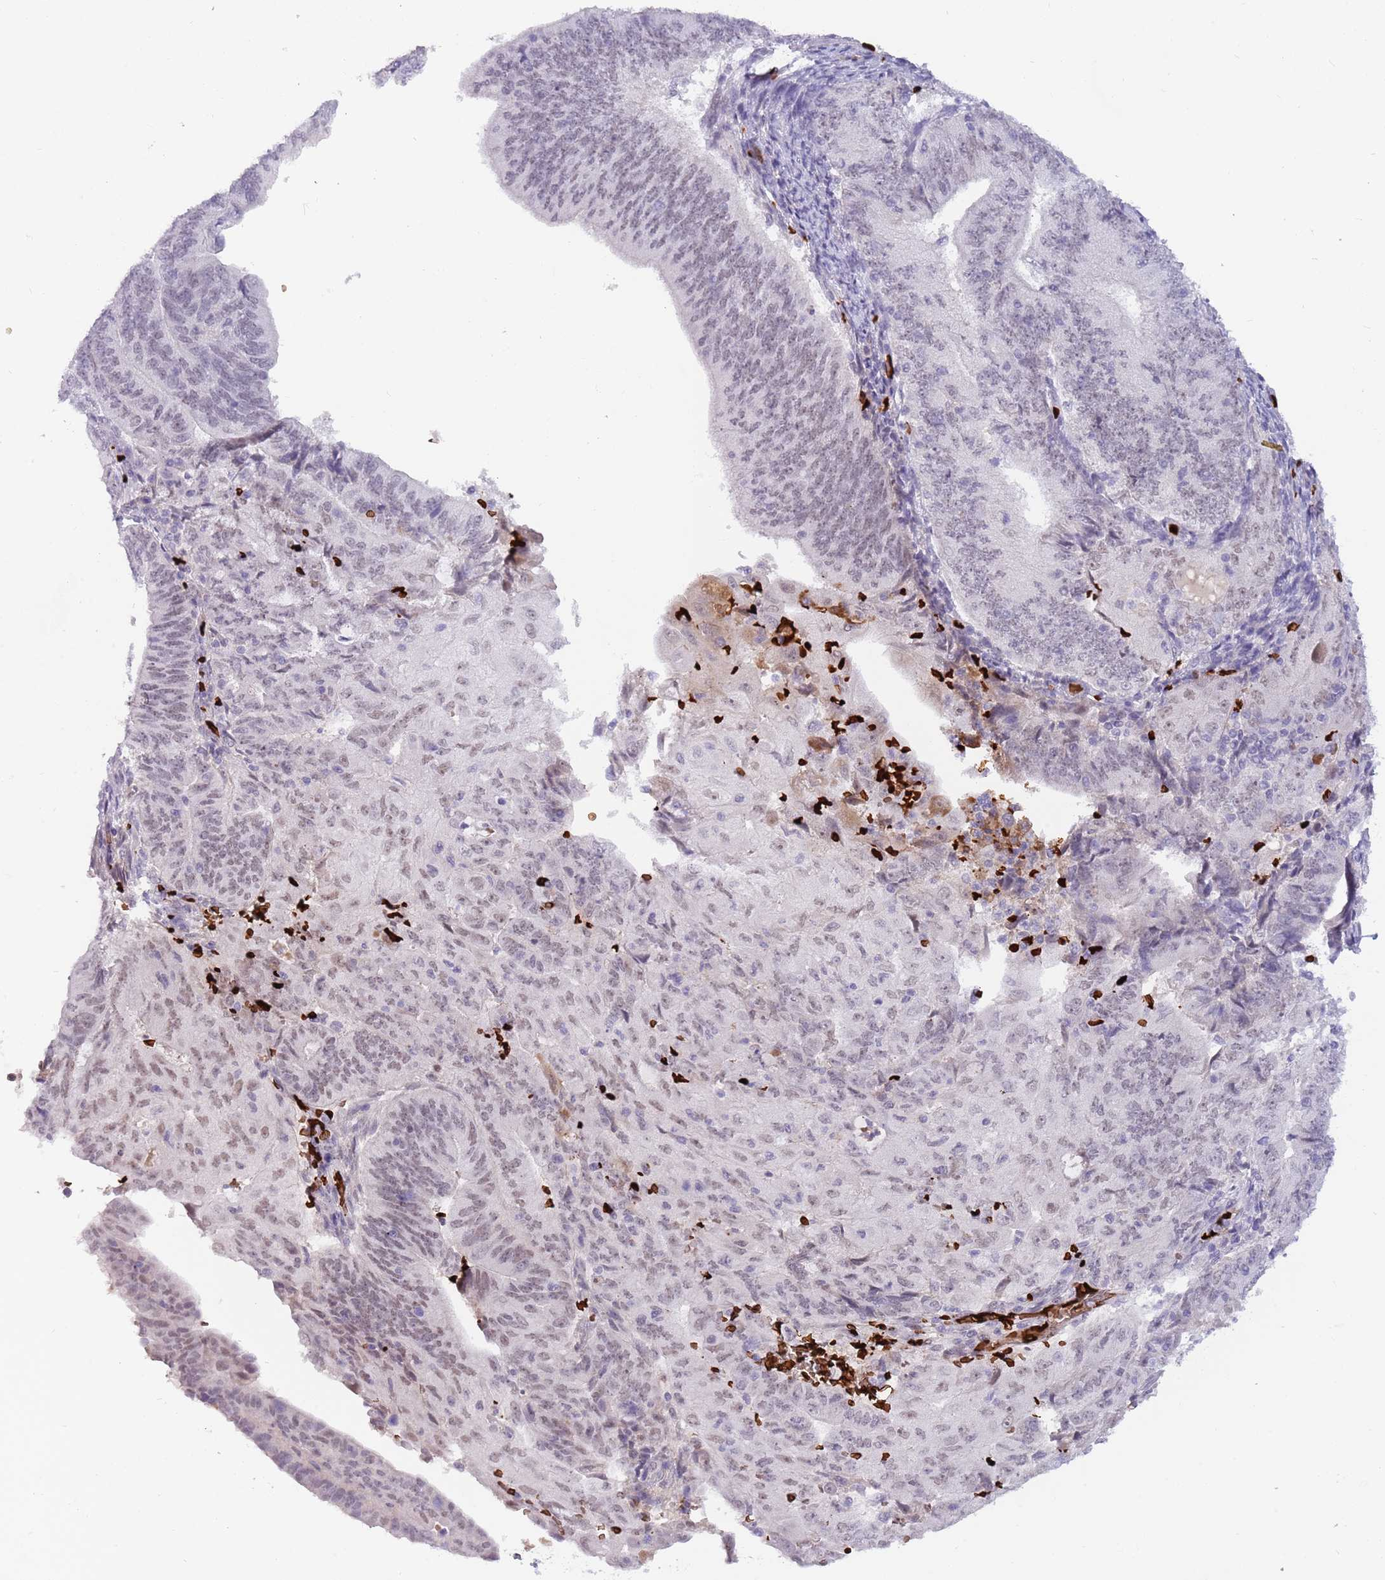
{"staining": {"intensity": "weak", "quantity": ">75%", "location": "nuclear"}, "tissue": "endometrial cancer", "cell_type": "Tumor cells", "image_type": "cancer", "snomed": [{"axis": "morphology", "description": "Adenocarcinoma, NOS"}, {"axis": "topography", "description": "Endometrium"}], "caption": "The histopathology image demonstrates immunohistochemical staining of adenocarcinoma (endometrial). There is weak nuclear positivity is present in approximately >75% of tumor cells. The staining is performed using DAB brown chromogen to label protein expression. The nuclei are counter-stained blue using hematoxylin.", "gene": "LYPD6B", "patient": {"sex": "female", "age": 70}}